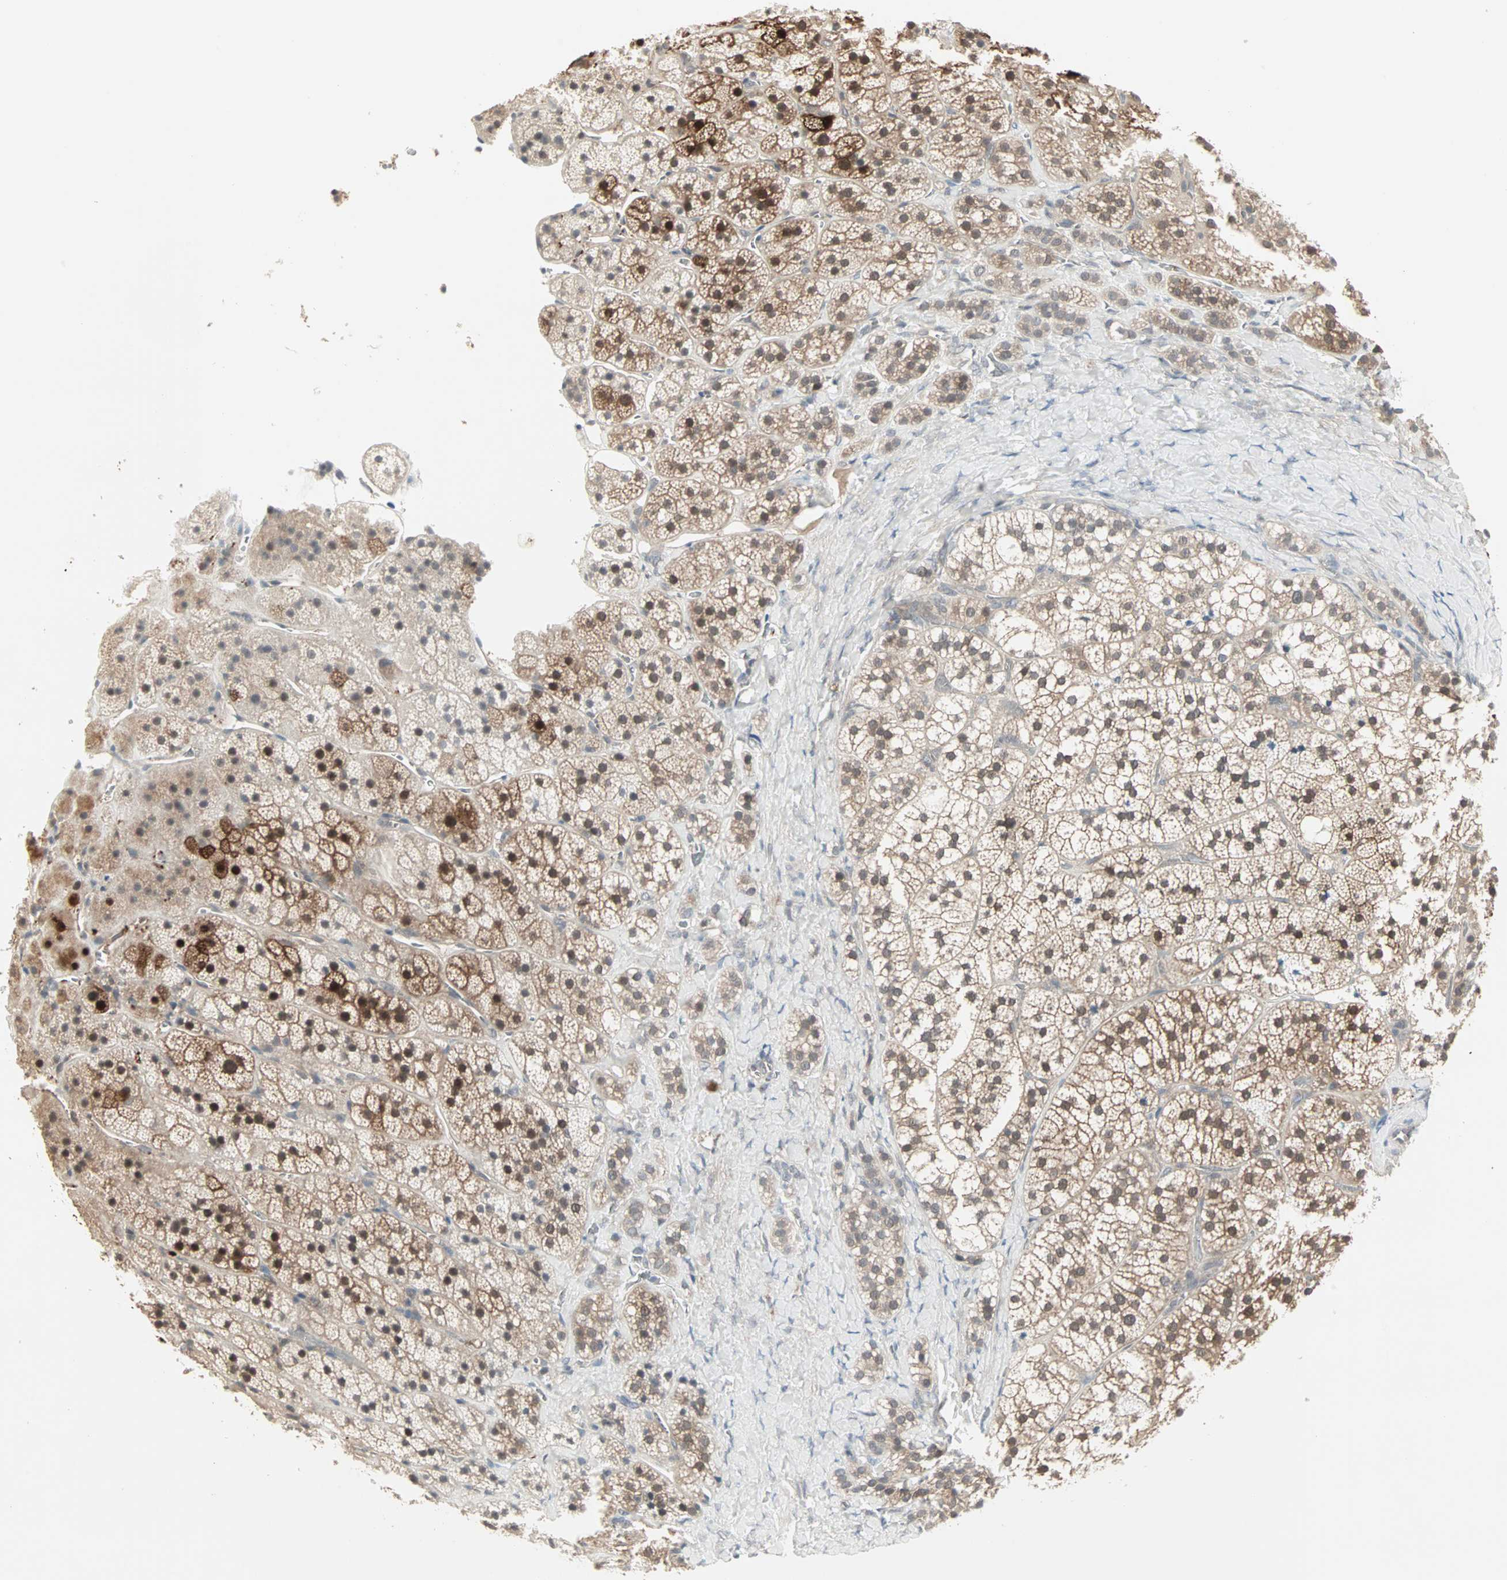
{"staining": {"intensity": "strong", "quantity": "<25%", "location": "cytoplasmic/membranous,nuclear"}, "tissue": "adrenal gland", "cell_type": "Glandular cells", "image_type": "normal", "snomed": [{"axis": "morphology", "description": "Normal tissue, NOS"}, {"axis": "topography", "description": "Adrenal gland"}], "caption": "Immunohistochemical staining of unremarkable adrenal gland reveals <25% levels of strong cytoplasmic/membranous,nuclear protein expression in about <25% of glandular cells.", "gene": "PTPA", "patient": {"sex": "female", "age": 44}}